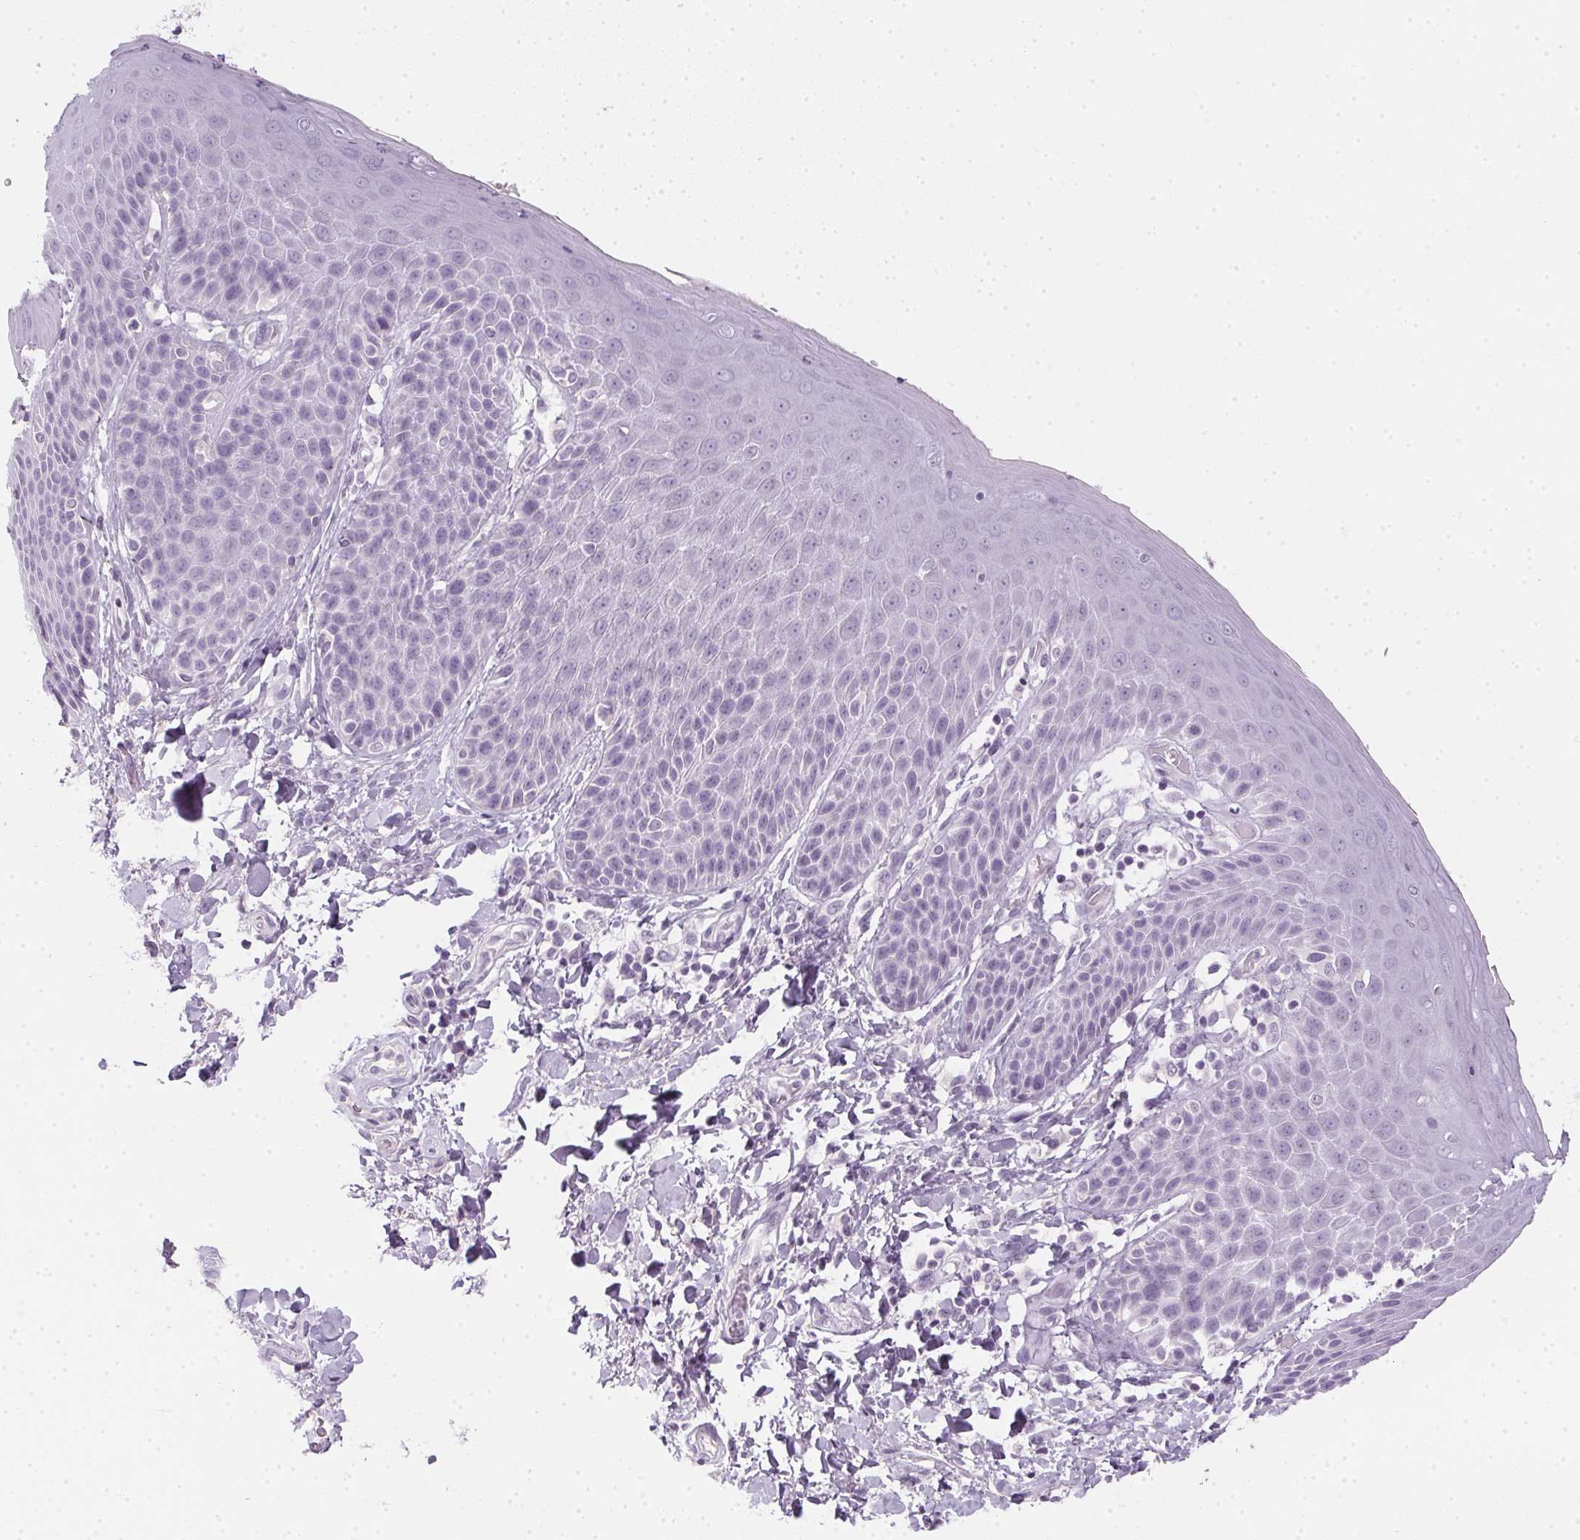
{"staining": {"intensity": "negative", "quantity": "none", "location": "none"}, "tissue": "skin", "cell_type": "Epidermal cells", "image_type": "normal", "snomed": [{"axis": "morphology", "description": "Normal tissue, NOS"}, {"axis": "topography", "description": "Anal"}, {"axis": "topography", "description": "Peripheral nerve tissue"}], "caption": "Immunohistochemical staining of unremarkable skin reveals no significant staining in epidermal cells. Nuclei are stained in blue.", "gene": "TMEM72", "patient": {"sex": "male", "age": 51}}